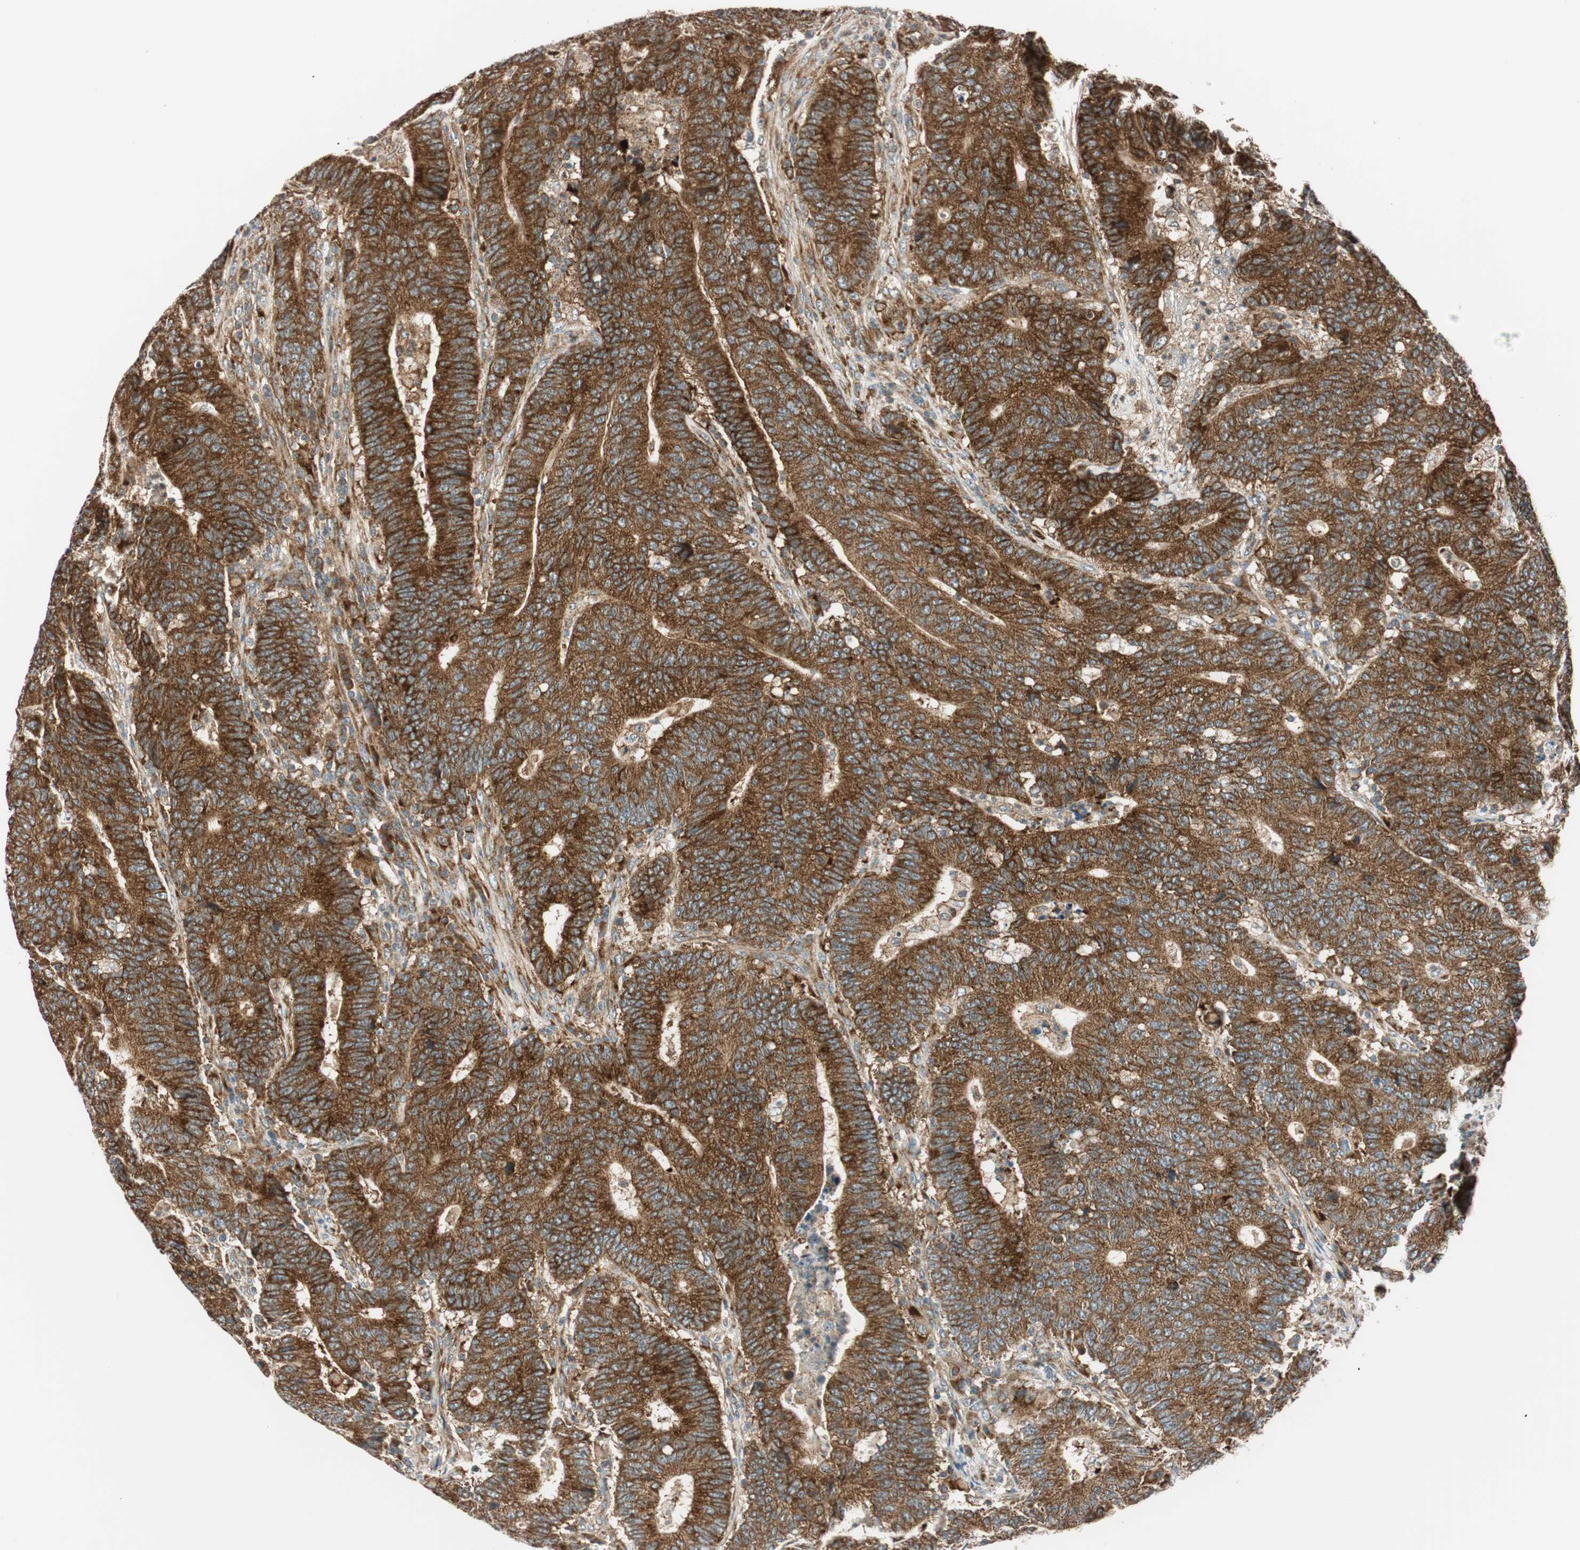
{"staining": {"intensity": "strong", "quantity": ">75%", "location": "cytoplasmic/membranous"}, "tissue": "colorectal cancer", "cell_type": "Tumor cells", "image_type": "cancer", "snomed": [{"axis": "morphology", "description": "Normal tissue, NOS"}, {"axis": "morphology", "description": "Adenocarcinoma, NOS"}, {"axis": "topography", "description": "Colon"}], "caption": "Immunohistochemistry histopathology image of colorectal adenocarcinoma stained for a protein (brown), which displays high levels of strong cytoplasmic/membranous expression in about >75% of tumor cells.", "gene": "ABI1", "patient": {"sex": "female", "age": 75}}